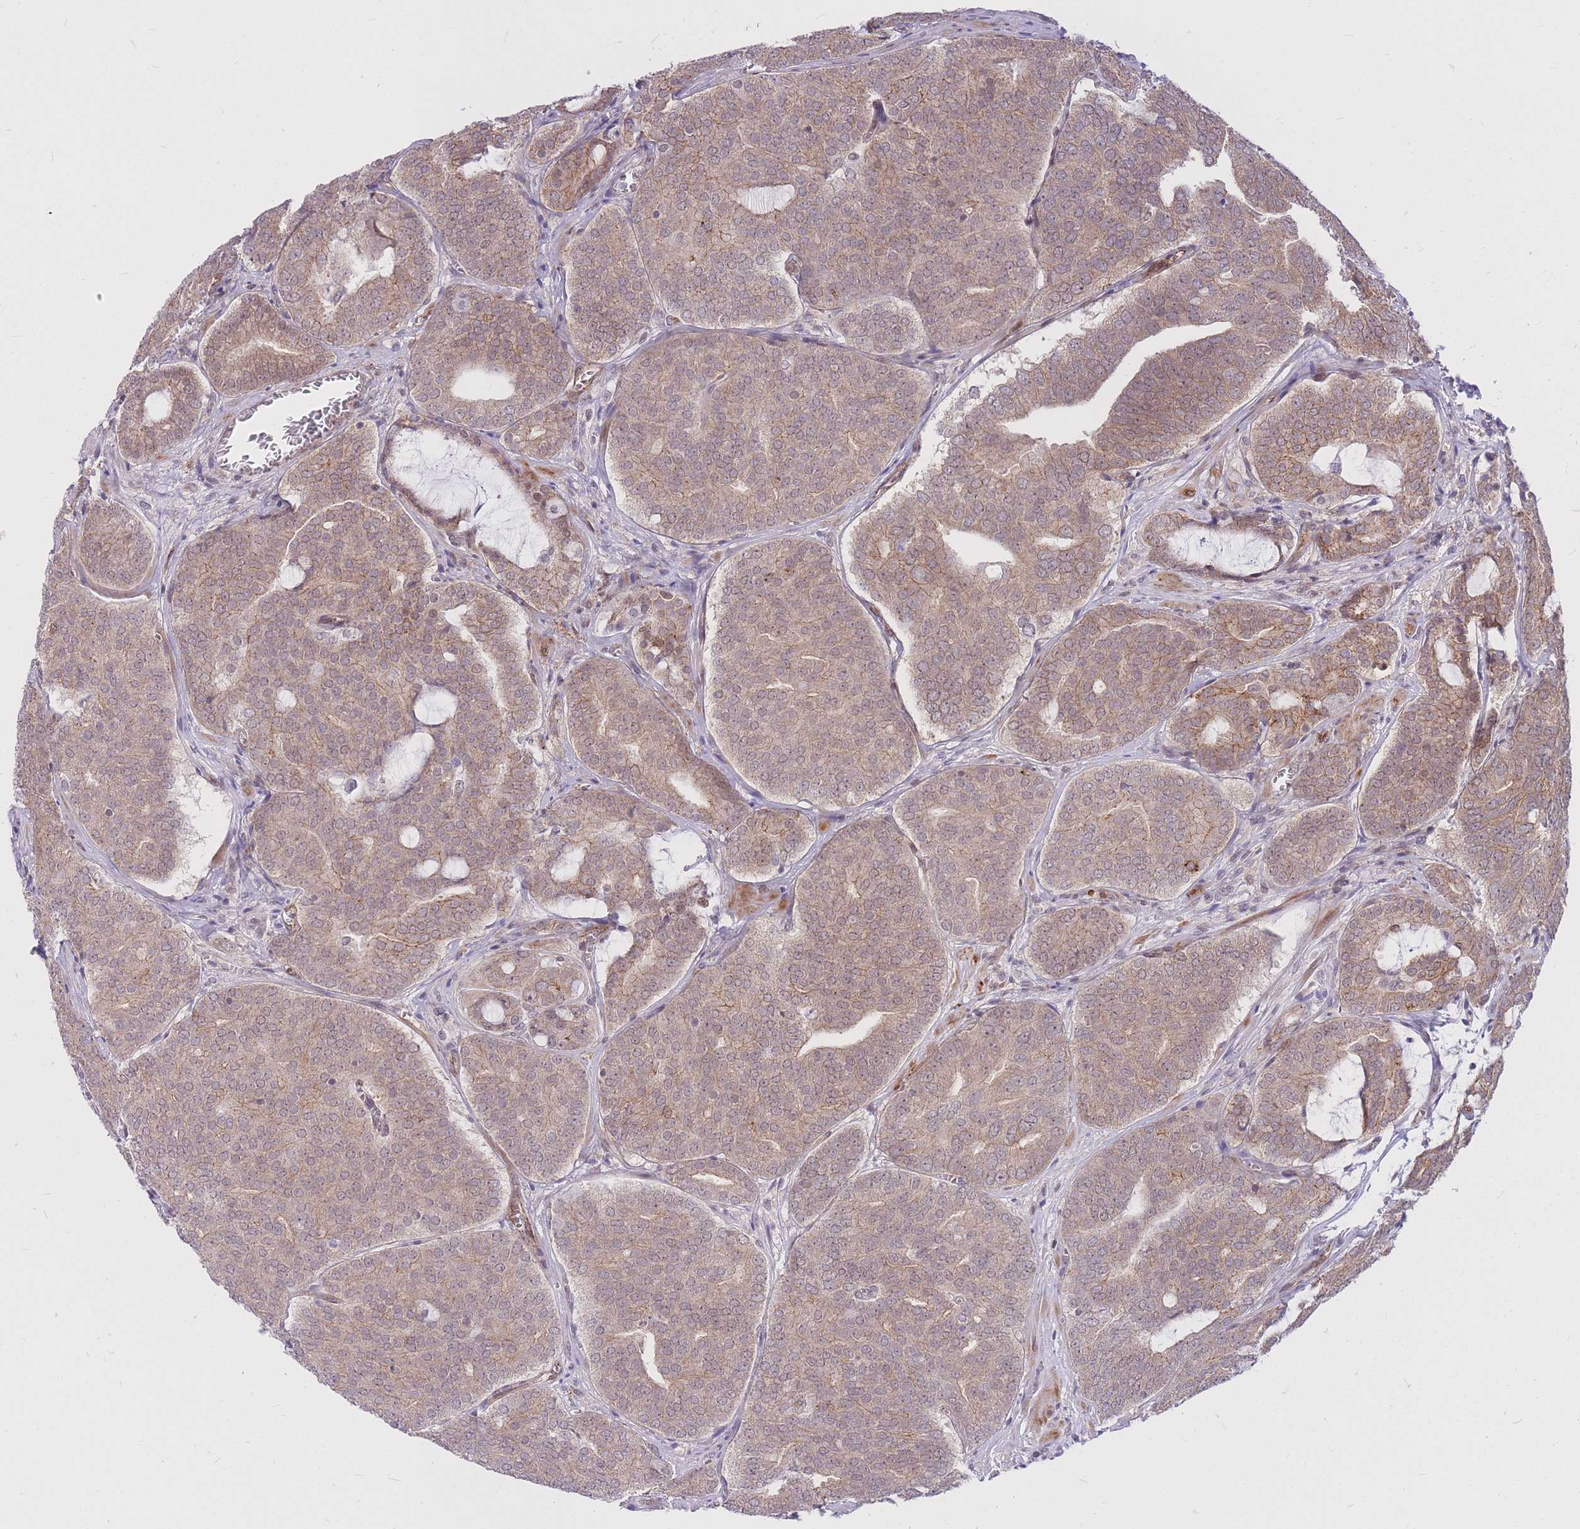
{"staining": {"intensity": "weak", "quantity": ">75%", "location": "cytoplasmic/membranous"}, "tissue": "prostate cancer", "cell_type": "Tumor cells", "image_type": "cancer", "snomed": [{"axis": "morphology", "description": "Adenocarcinoma, High grade"}, {"axis": "topography", "description": "Prostate"}], "caption": "Brown immunohistochemical staining in human prostate cancer (adenocarcinoma (high-grade)) exhibits weak cytoplasmic/membranous expression in about >75% of tumor cells. The staining is performed using DAB (3,3'-diaminobenzidine) brown chromogen to label protein expression. The nuclei are counter-stained blue using hematoxylin.", "gene": "TCF20", "patient": {"sex": "male", "age": 55}}